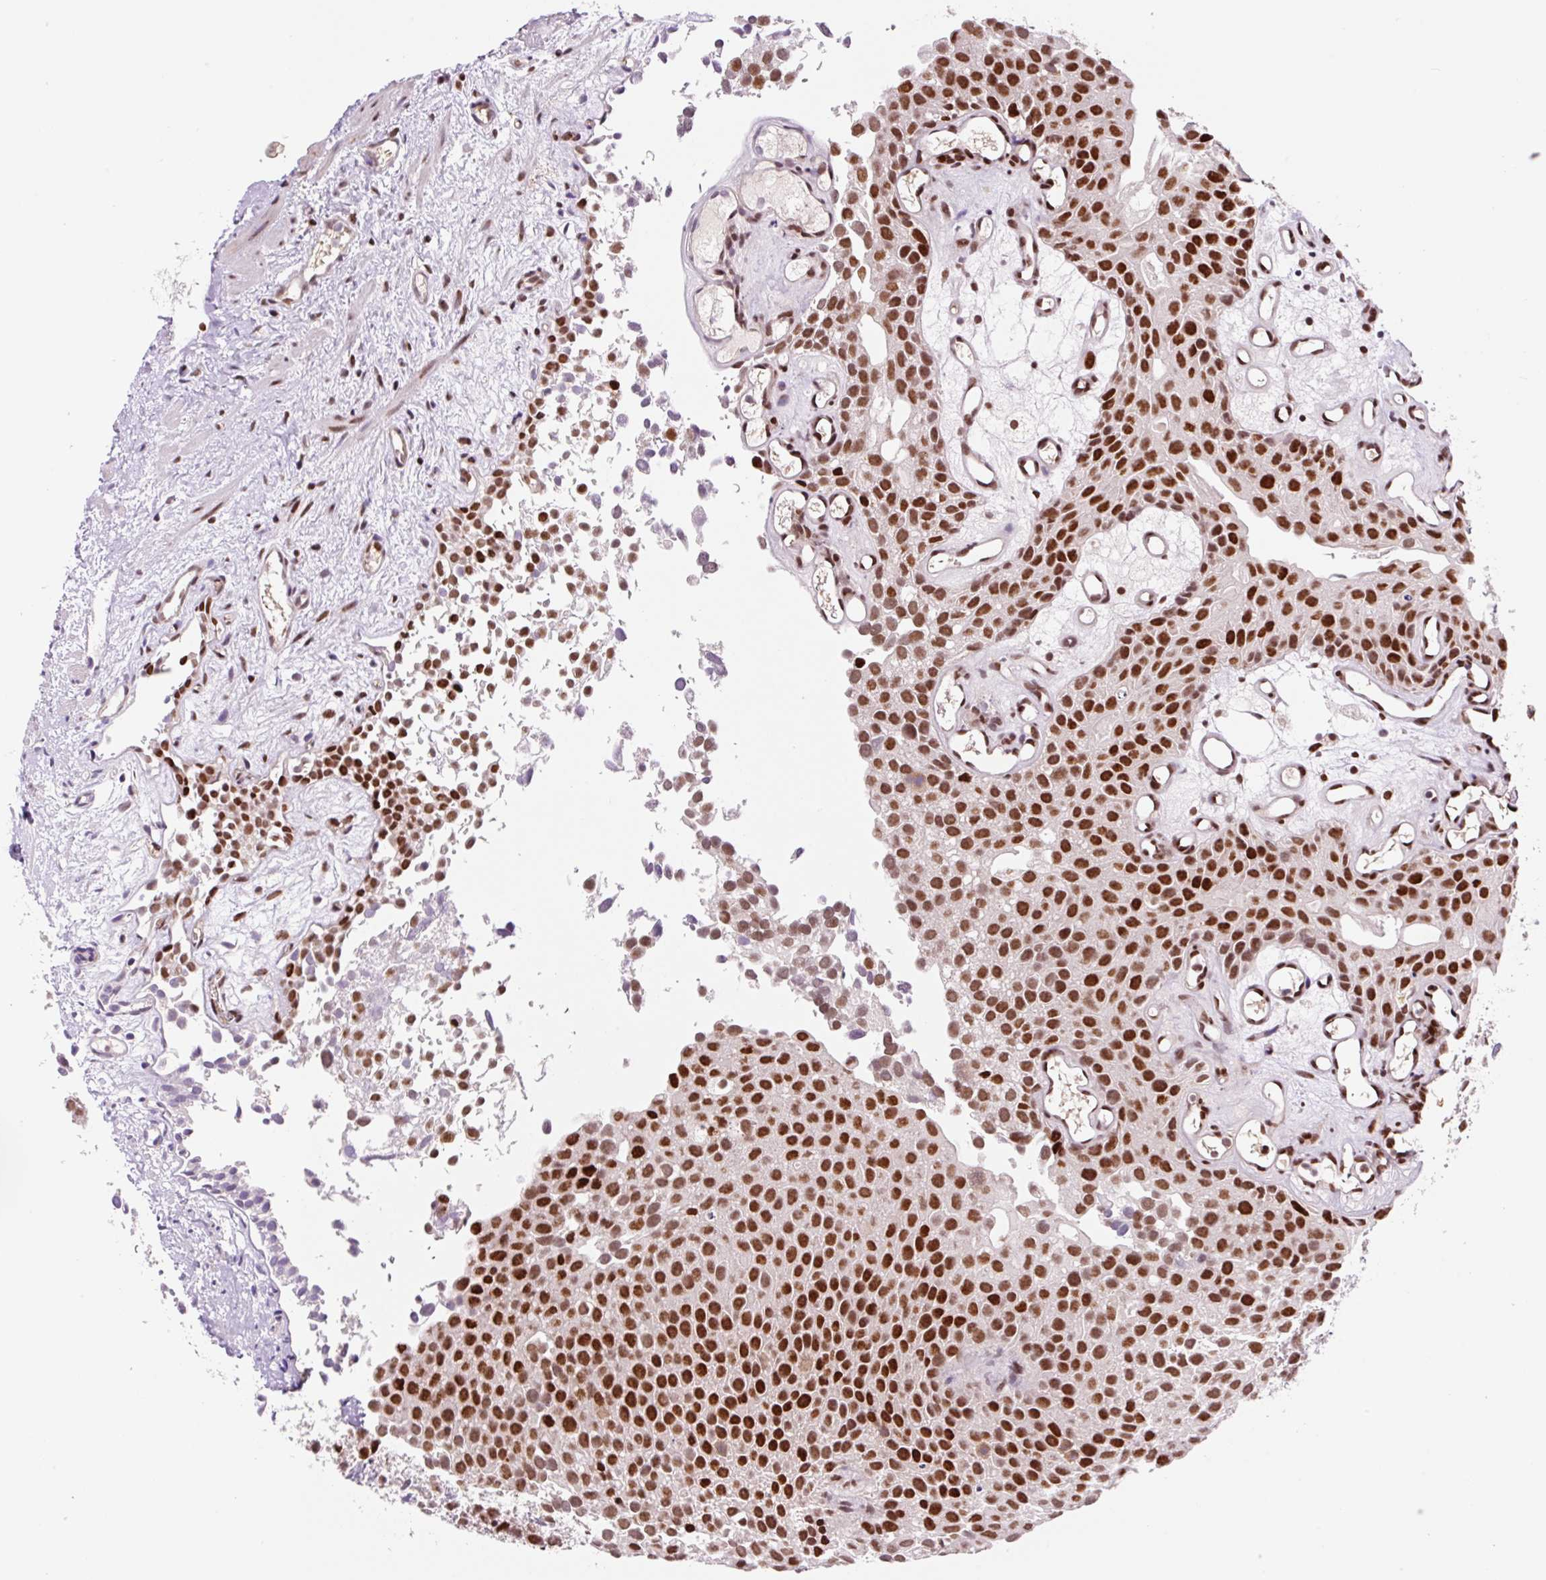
{"staining": {"intensity": "strong", "quantity": ">75%", "location": "nuclear"}, "tissue": "urothelial cancer", "cell_type": "Tumor cells", "image_type": "cancer", "snomed": [{"axis": "morphology", "description": "Urothelial carcinoma, Low grade"}, {"axis": "topography", "description": "Urinary bladder"}], "caption": "Immunohistochemistry micrograph of neoplastic tissue: human urothelial cancer stained using immunohistochemistry reveals high levels of strong protein expression localized specifically in the nuclear of tumor cells, appearing as a nuclear brown color.", "gene": "CCNL2", "patient": {"sex": "male", "age": 88}}